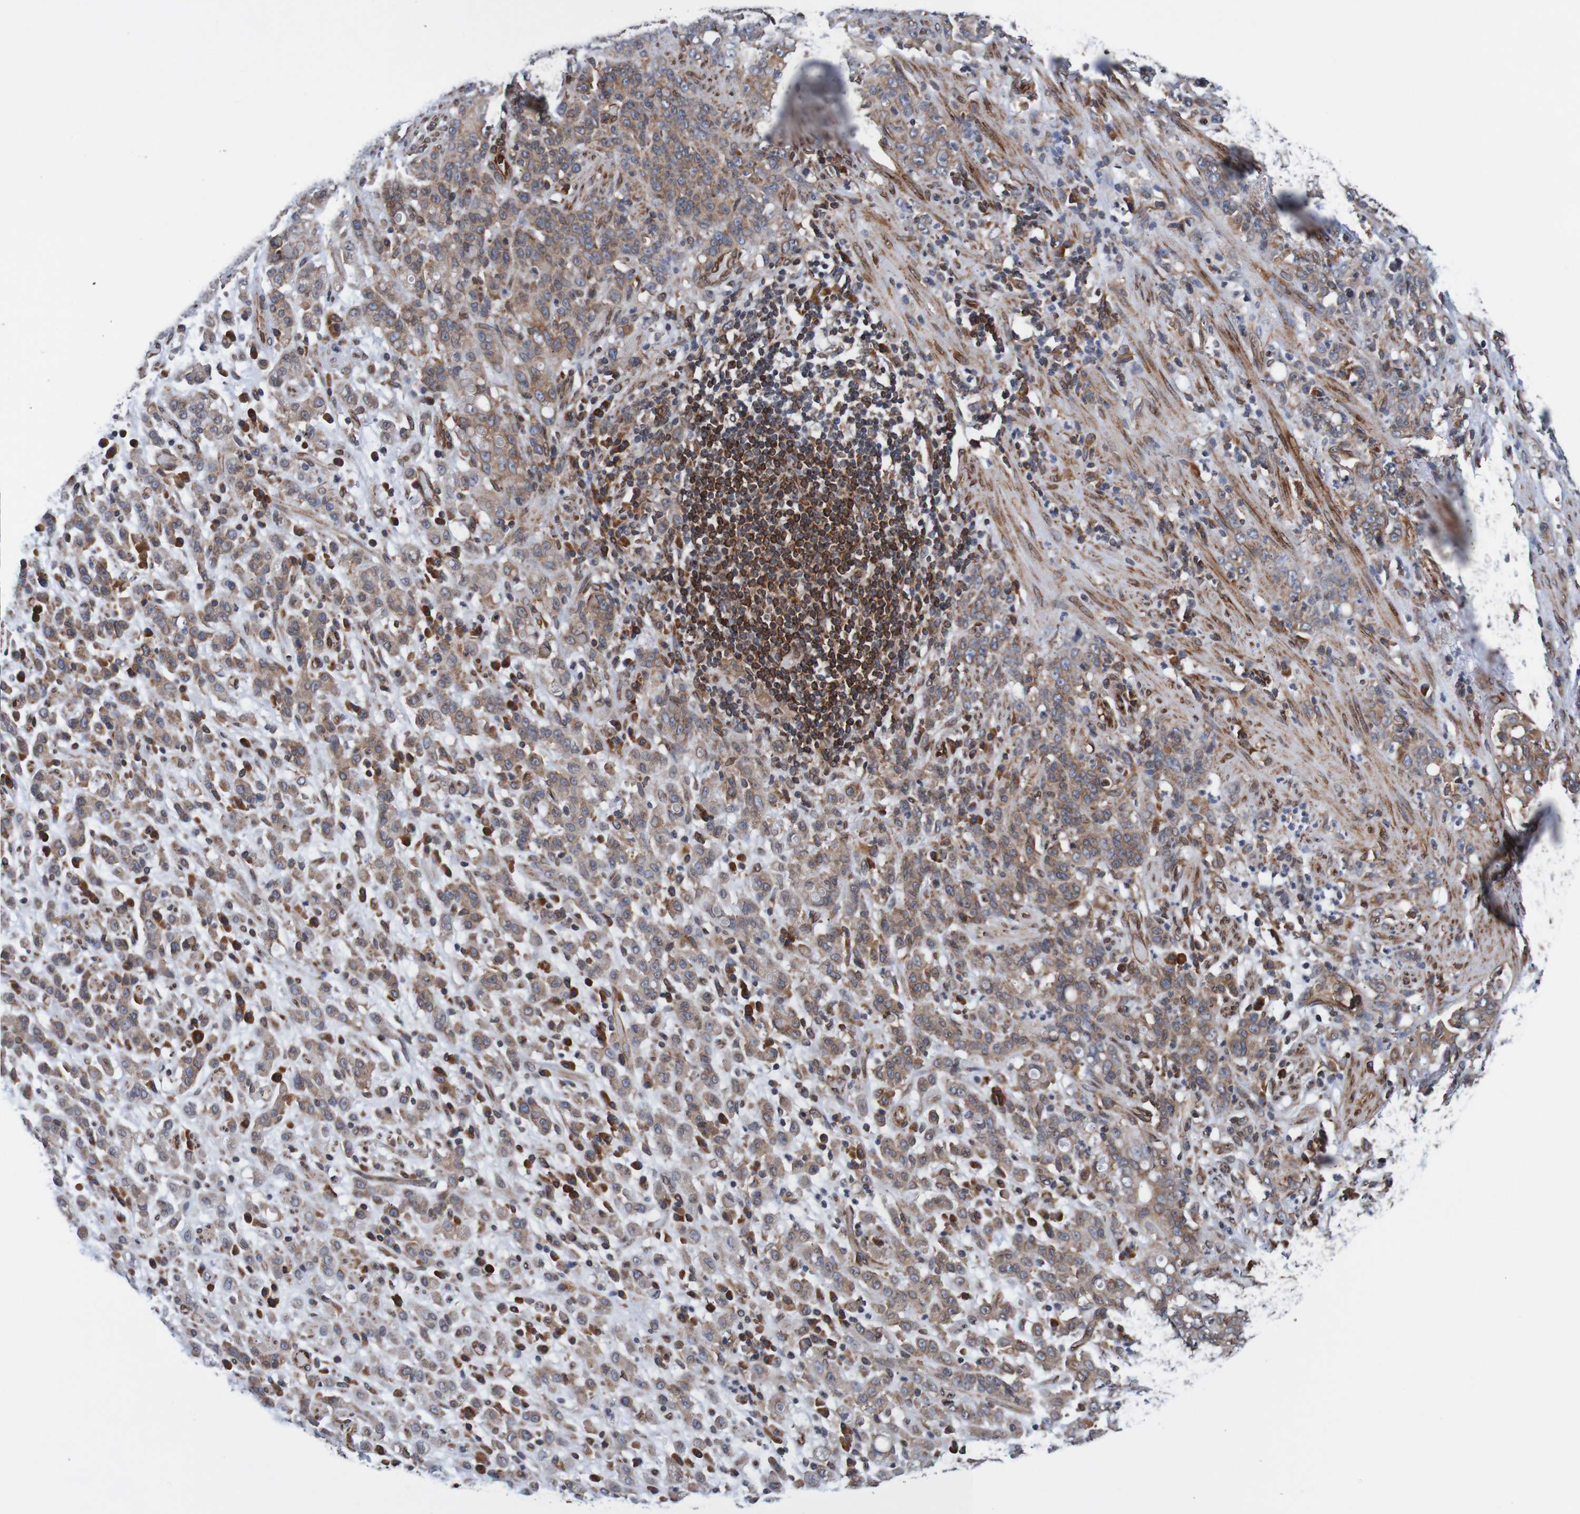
{"staining": {"intensity": "moderate", "quantity": ">75%", "location": "cytoplasmic/membranous"}, "tissue": "stomach cancer", "cell_type": "Tumor cells", "image_type": "cancer", "snomed": [{"axis": "morphology", "description": "Adenocarcinoma, NOS"}, {"axis": "topography", "description": "Stomach, lower"}], "caption": "Tumor cells reveal medium levels of moderate cytoplasmic/membranous positivity in approximately >75% of cells in human stomach cancer (adenocarcinoma).", "gene": "TMEM109", "patient": {"sex": "male", "age": 88}}